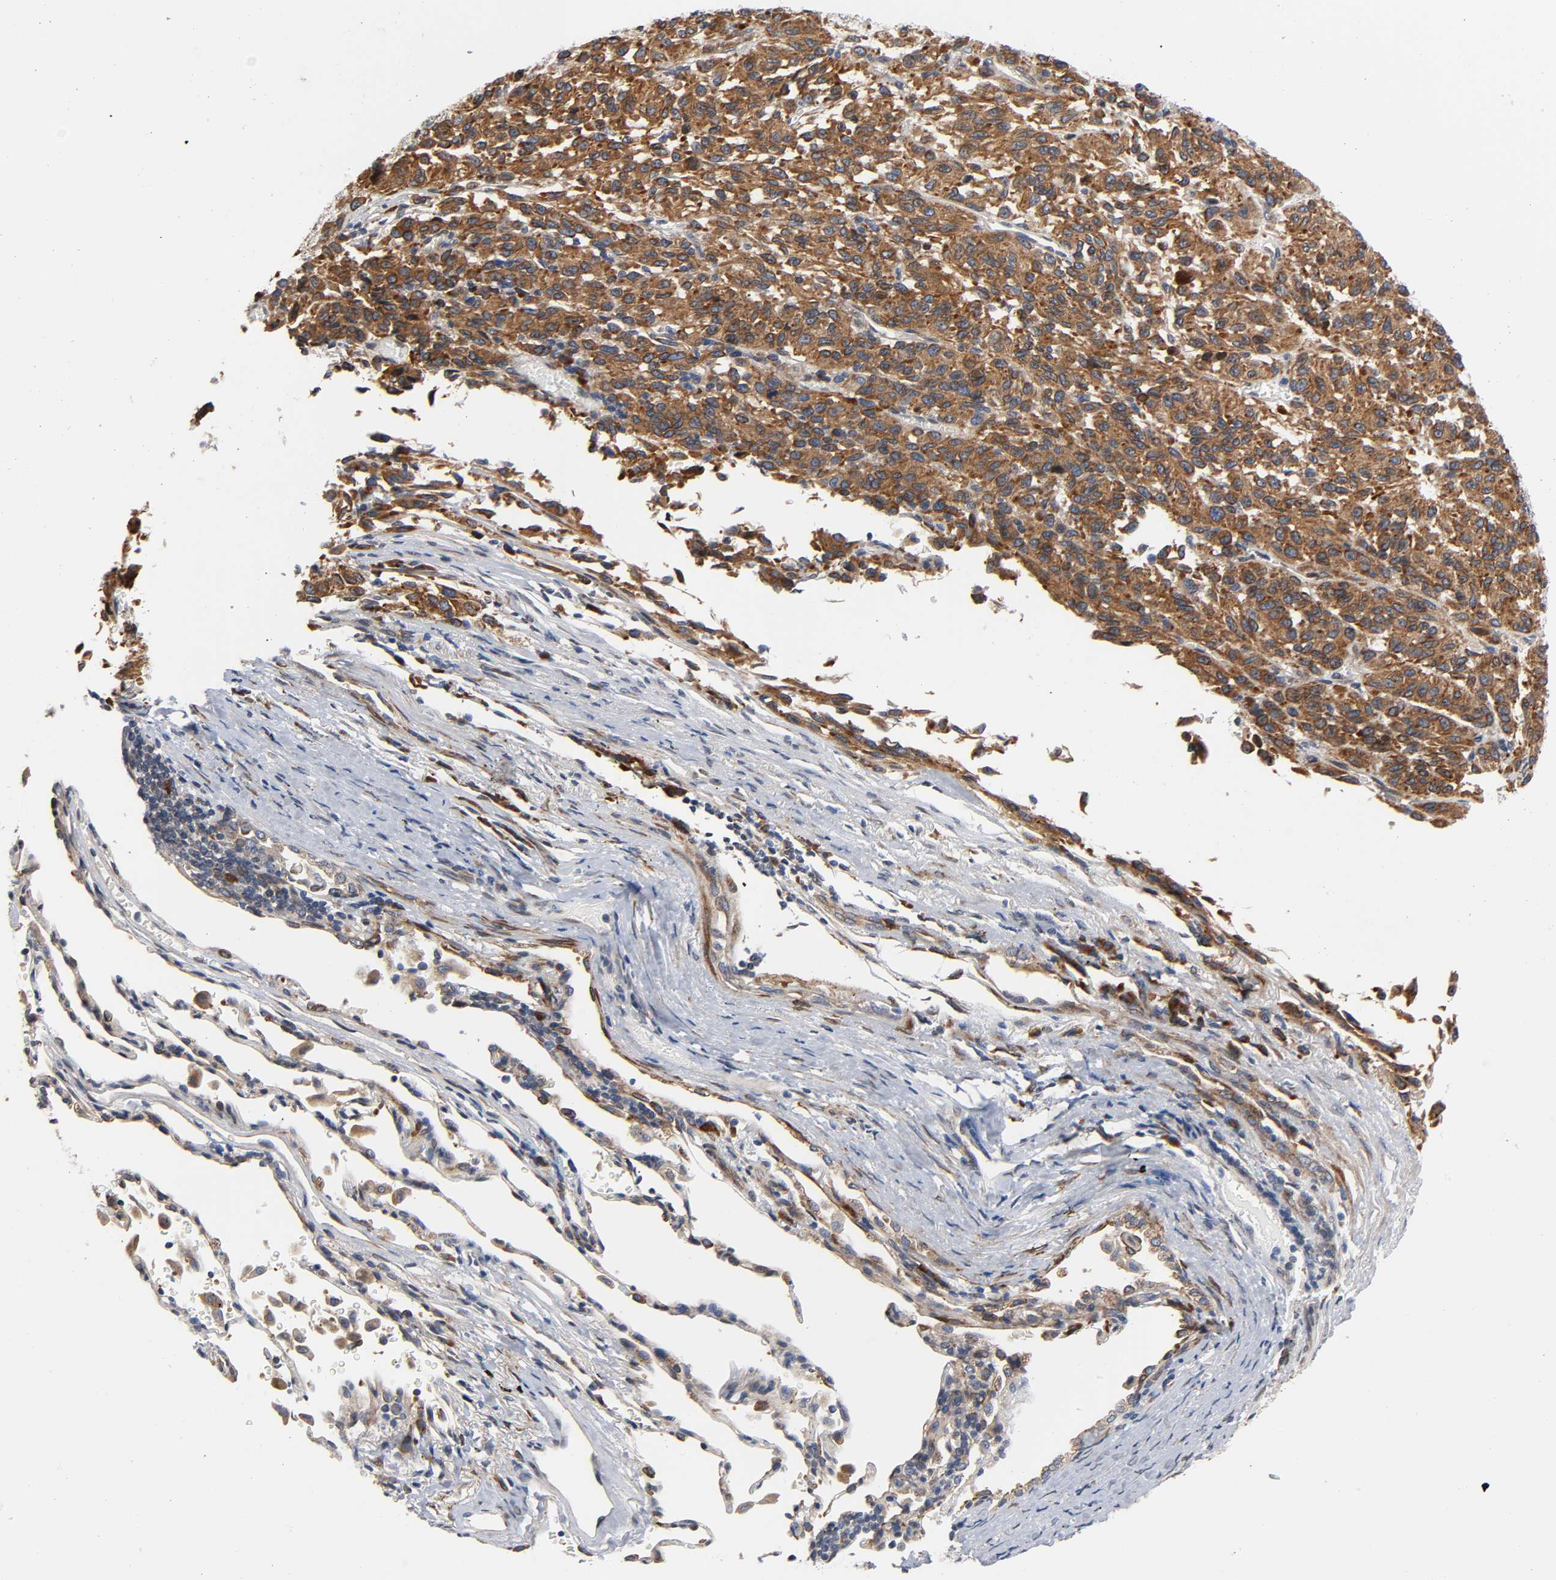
{"staining": {"intensity": "strong", "quantity": ">75%", "location": "cytoplasmic/membranous"}, "tissue": "melanoma", "cell_type": "Tumor cells", "image_type": "cancer", "snomed": [{"axis": "morphology", "description": "Malignant melanoma, Metastatic site"}, {"axis": "topography", "description": "Lung"}], "caption": "Immunohistochemistry (IHC) photomicrograph of neoplastic tissue: malignant melanoma (metastatic site) stained using IHC reveals high levels of strong protein expression localized specifically in the cytoplasmic/membranous of tumor cells, appearing as a cytoplasmic/membranous brown color.", "gene": "ASB6", "patient": {"sex": "male", "age": 64}}